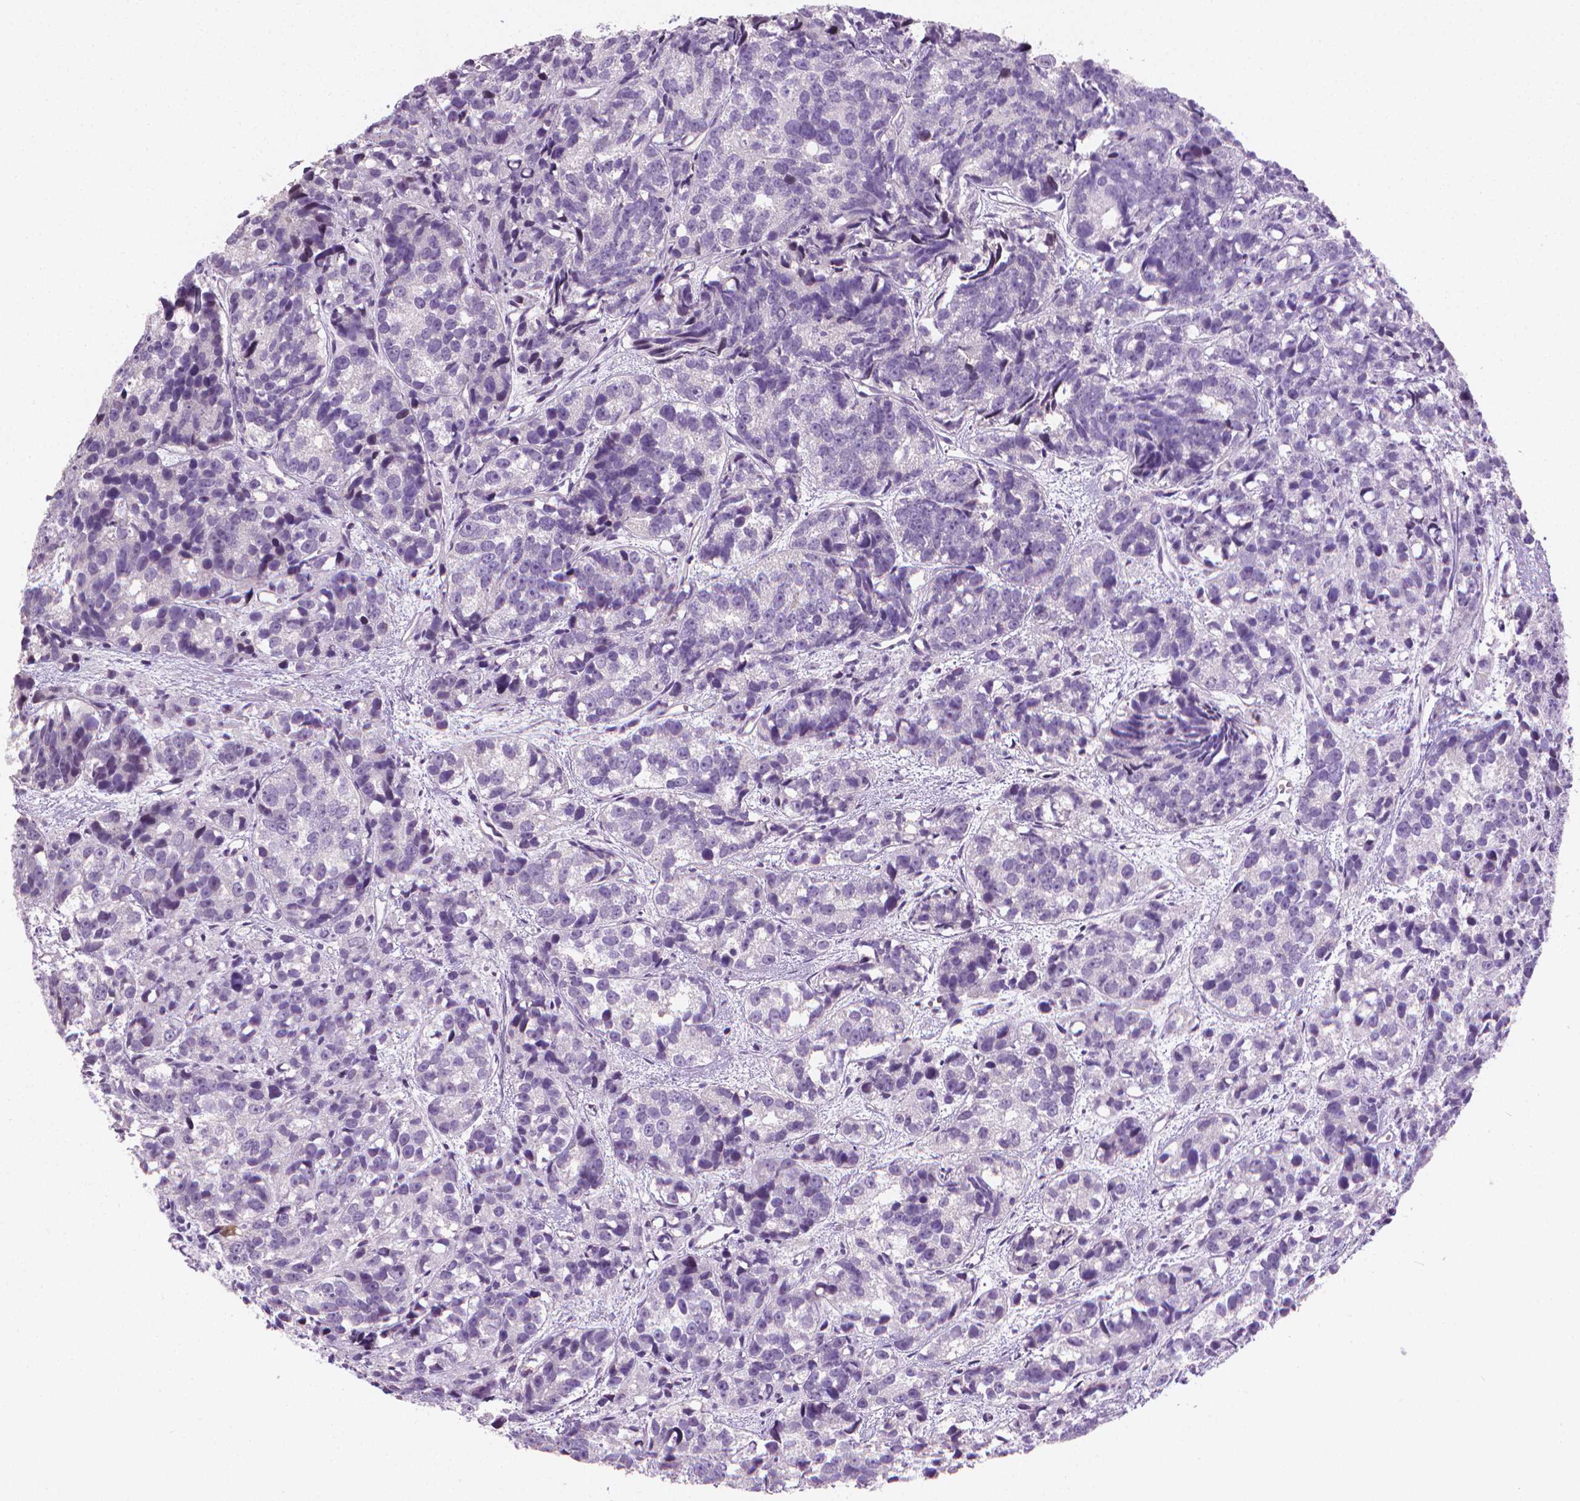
{"staining": {"intensity": "negative", "quantity": "none", "location": "none"}, "tissue": "prostate cancer", "cell_type": "Tumor cells", "image_type": "cancer", "snomed": [{"axis": "morphology", "description": "Adenocarcinoma, High grade"}, {"axis": "topography", "description": "Prostate"}], "caption": "This is a photomicrograph of immunohistochemistry staining of prostate cancer, which shows no staining in tumor cells.", "gene": "CLXN", "patient": {"sex": "male", "age": 77}}